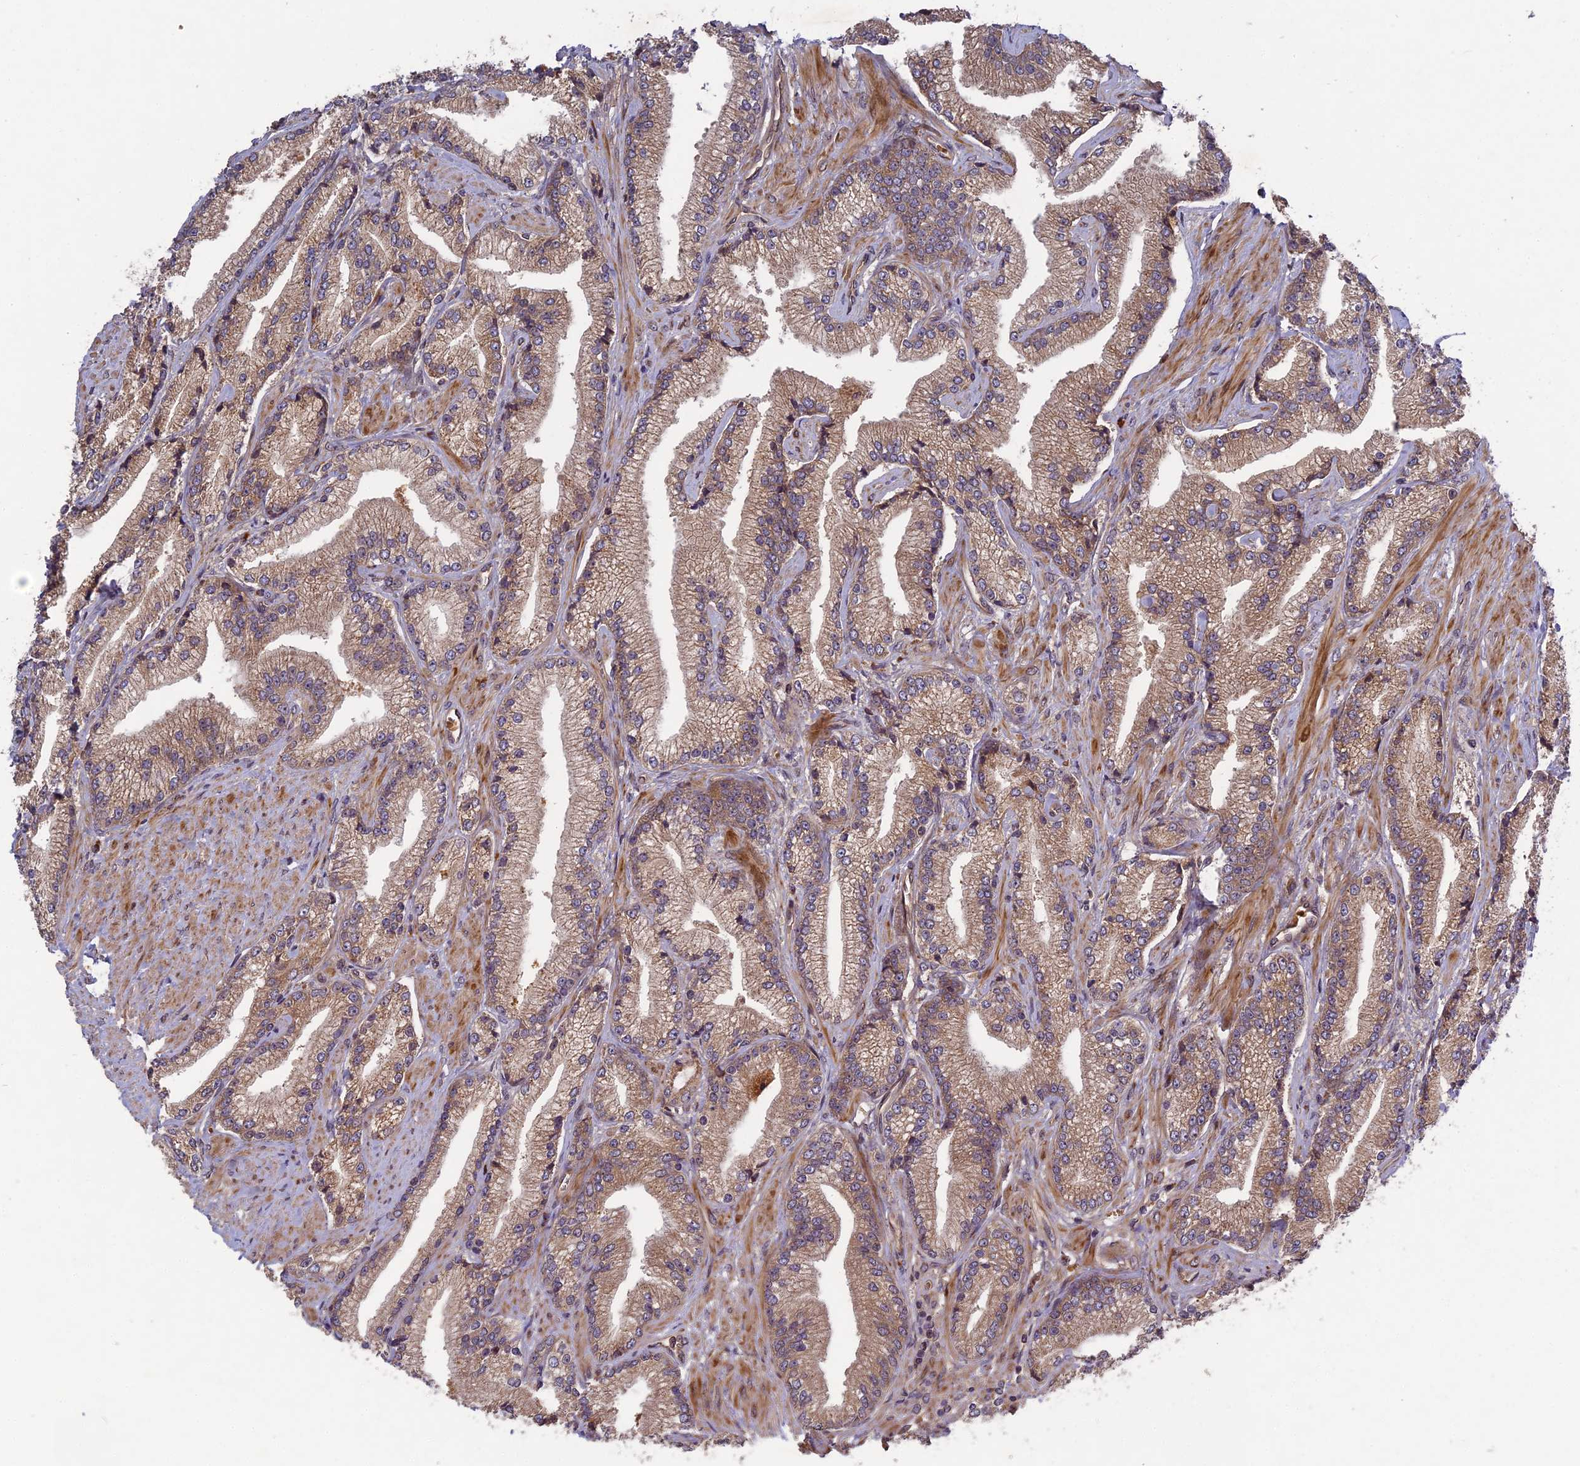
{"staining": {"intensity": "moderate", "quantity": "25%-75%", "location": "cytoplasmic/membranous"}, "tissue": "prostate cancer", "cell_type": "Tumor cells", "image_type": "cancer", "snomed": [{"axis": "morphology", "description": "Adenocarcinoma, High grade"}, {"axis": "topography", "description": "Prostate"}], "caption": "This micrograph shows immunohistochemistry staining of prostate cancer, with medium moderate cytoplasmic/membranous staining in about 25%-75% of tumor cells.", "gene": "TMUB2", "patient": {"sex": "male", "age": 67}}